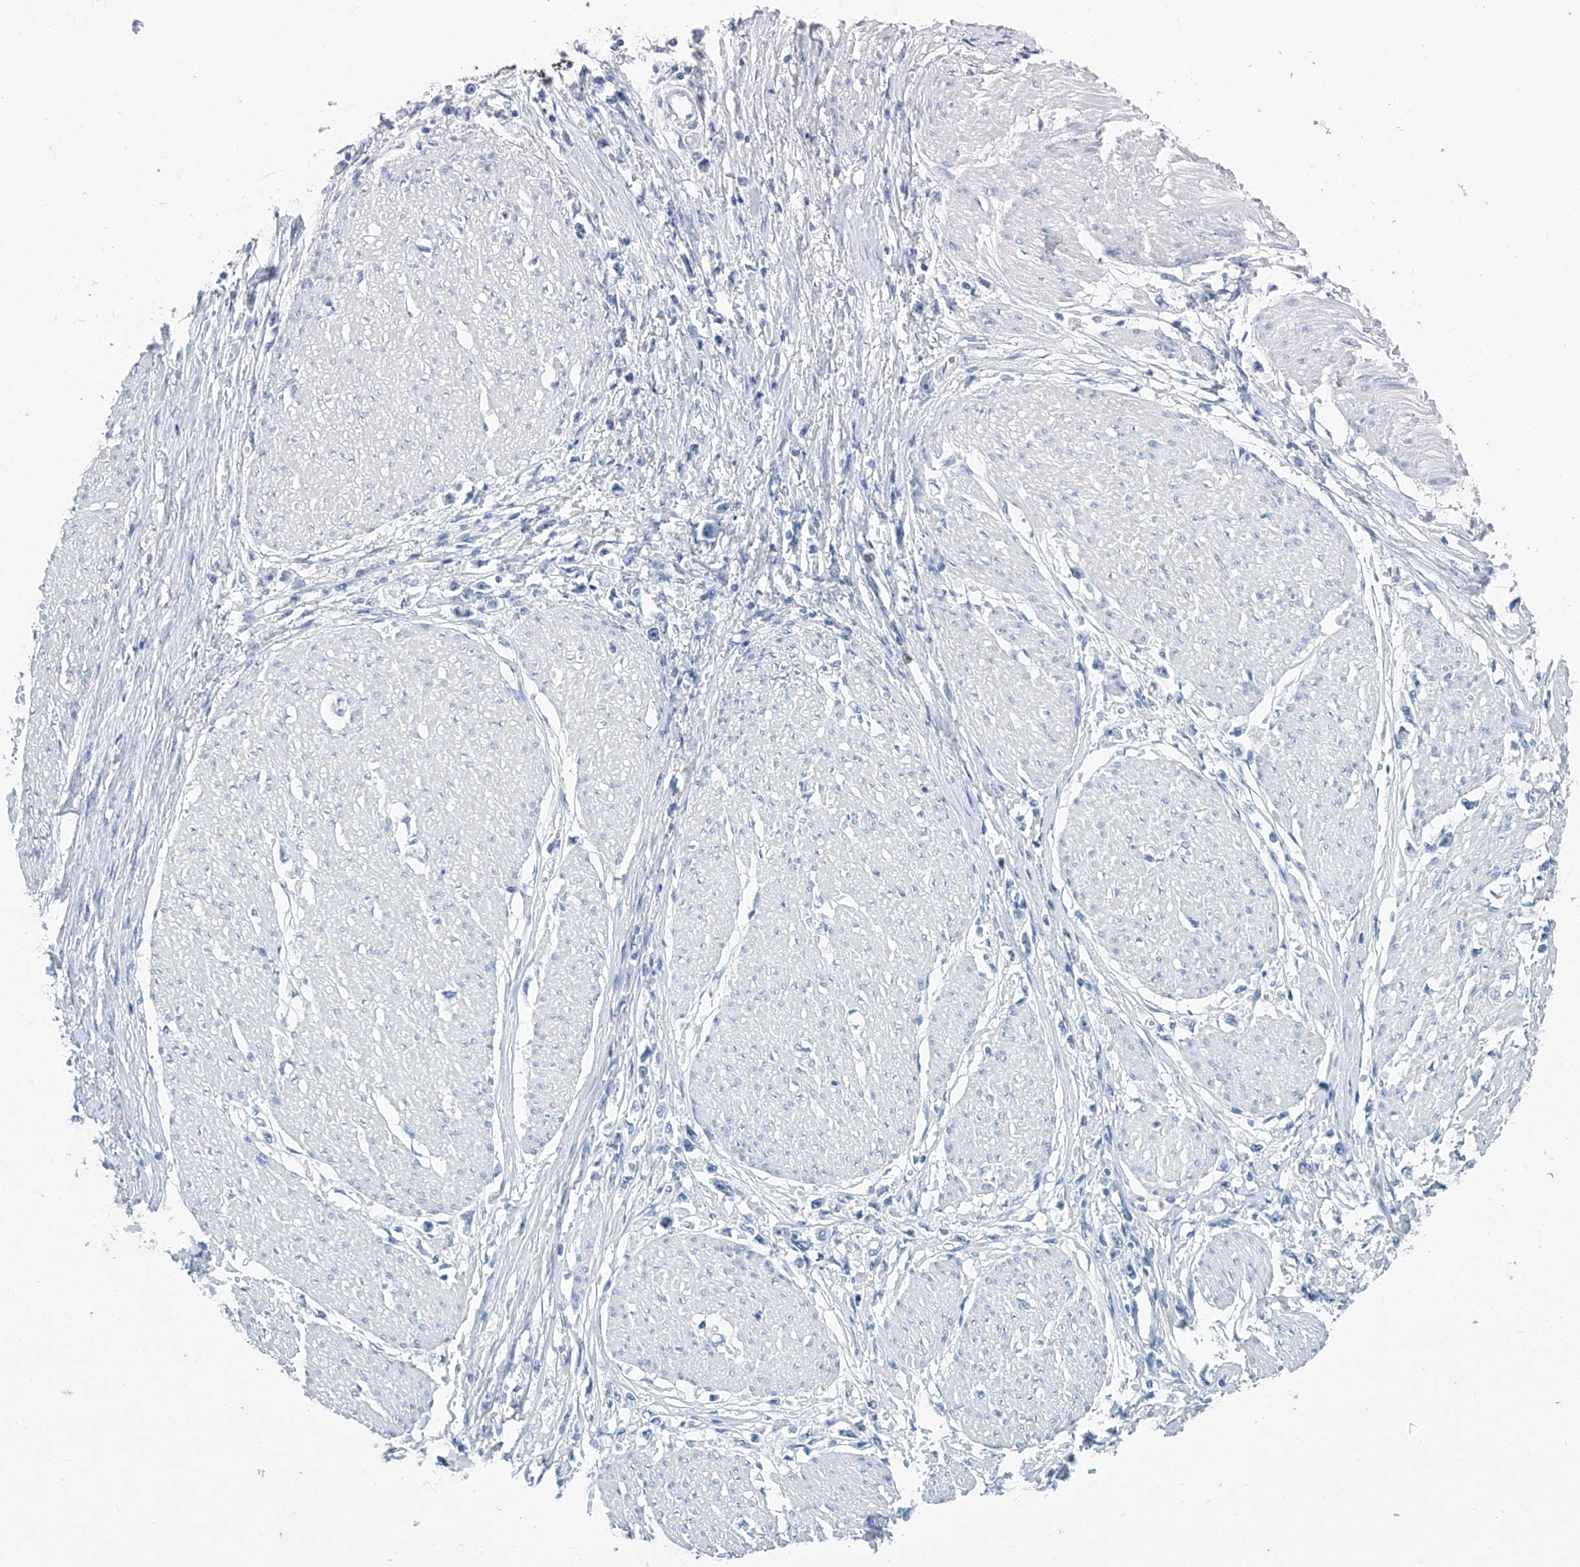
{"staining": {"intensity": "negative", "quantity": "none", "location": "none"}, "tissue": "stomach cancer", "cell_type": "Tumor cells", "image_type": "cancer", "snomed": [{"axis": "morphology", "description": "Adenocarcinoma, NOS"}, {"axis": "topography", "description": "Stomach"}], "caption": "IHC of stomach cancer shows no expression in tumor cells.", "gene": "CYP2A7", "patient": {"sex": "female", "age": 59}}